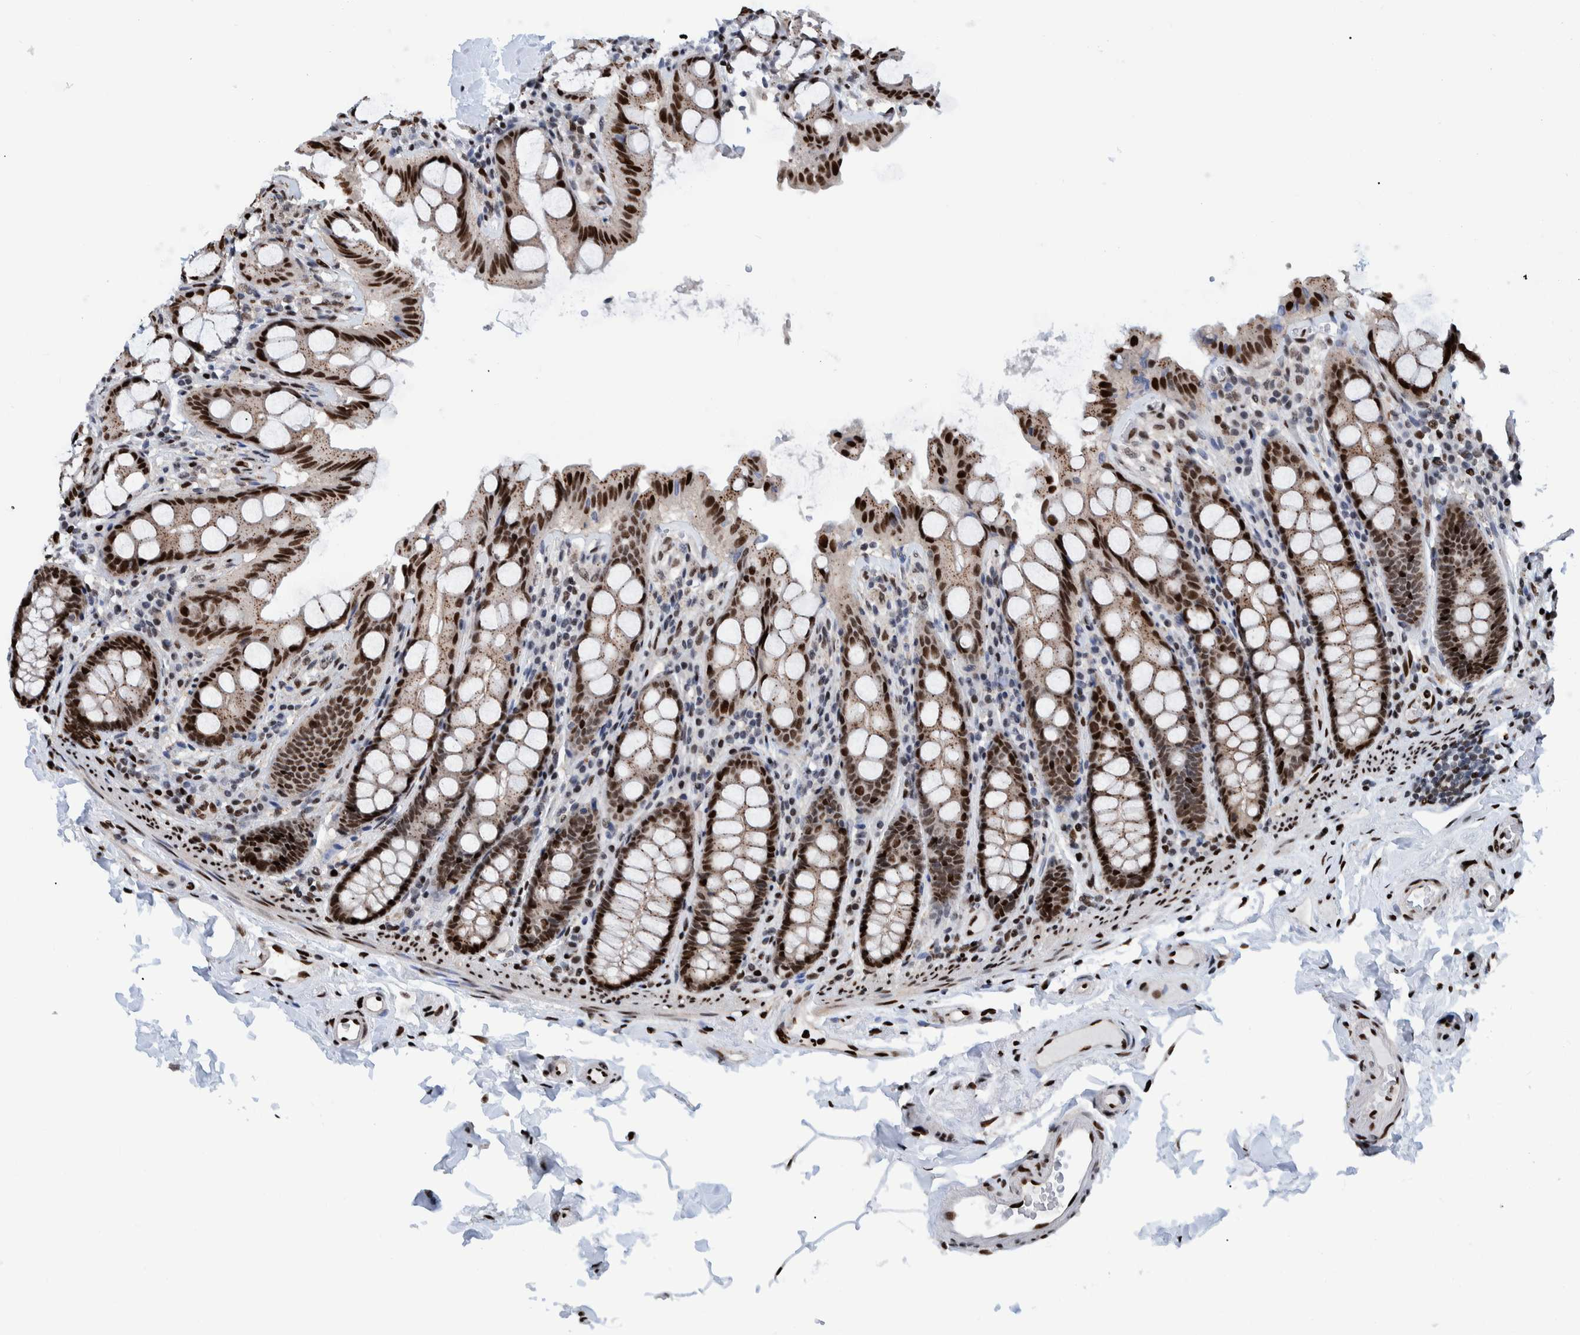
{"staining": {"intensity": "strong", "quantity": ">75%", "location": "nuclear"}, "tissue": "colon", "cell_type": "Endothelial cells", "image_type": "normal", "snomed": [{"axis": "morphology", "description": "Normal tissue, NOS"}, {"axis": "topography", "description": "Colon"}, {"axis": "topography", "description": "Peripheral nerve tissue"}], "caption": "High-magnification brightfield microscopy of benign colon stained with DAB (3,3'-diaminobenzidine) (brown) and counterstained with hematoxylin (blue). endothelial cells exhibit strong nuclear positivity is identified in about>75% of cells. (Stains: DAB in brown, nuclei in blue, Microscopy: brightfield microscopy at high magnification).", "gene": "HEATR9", "patient": {"sex": "female", "age": 61}}